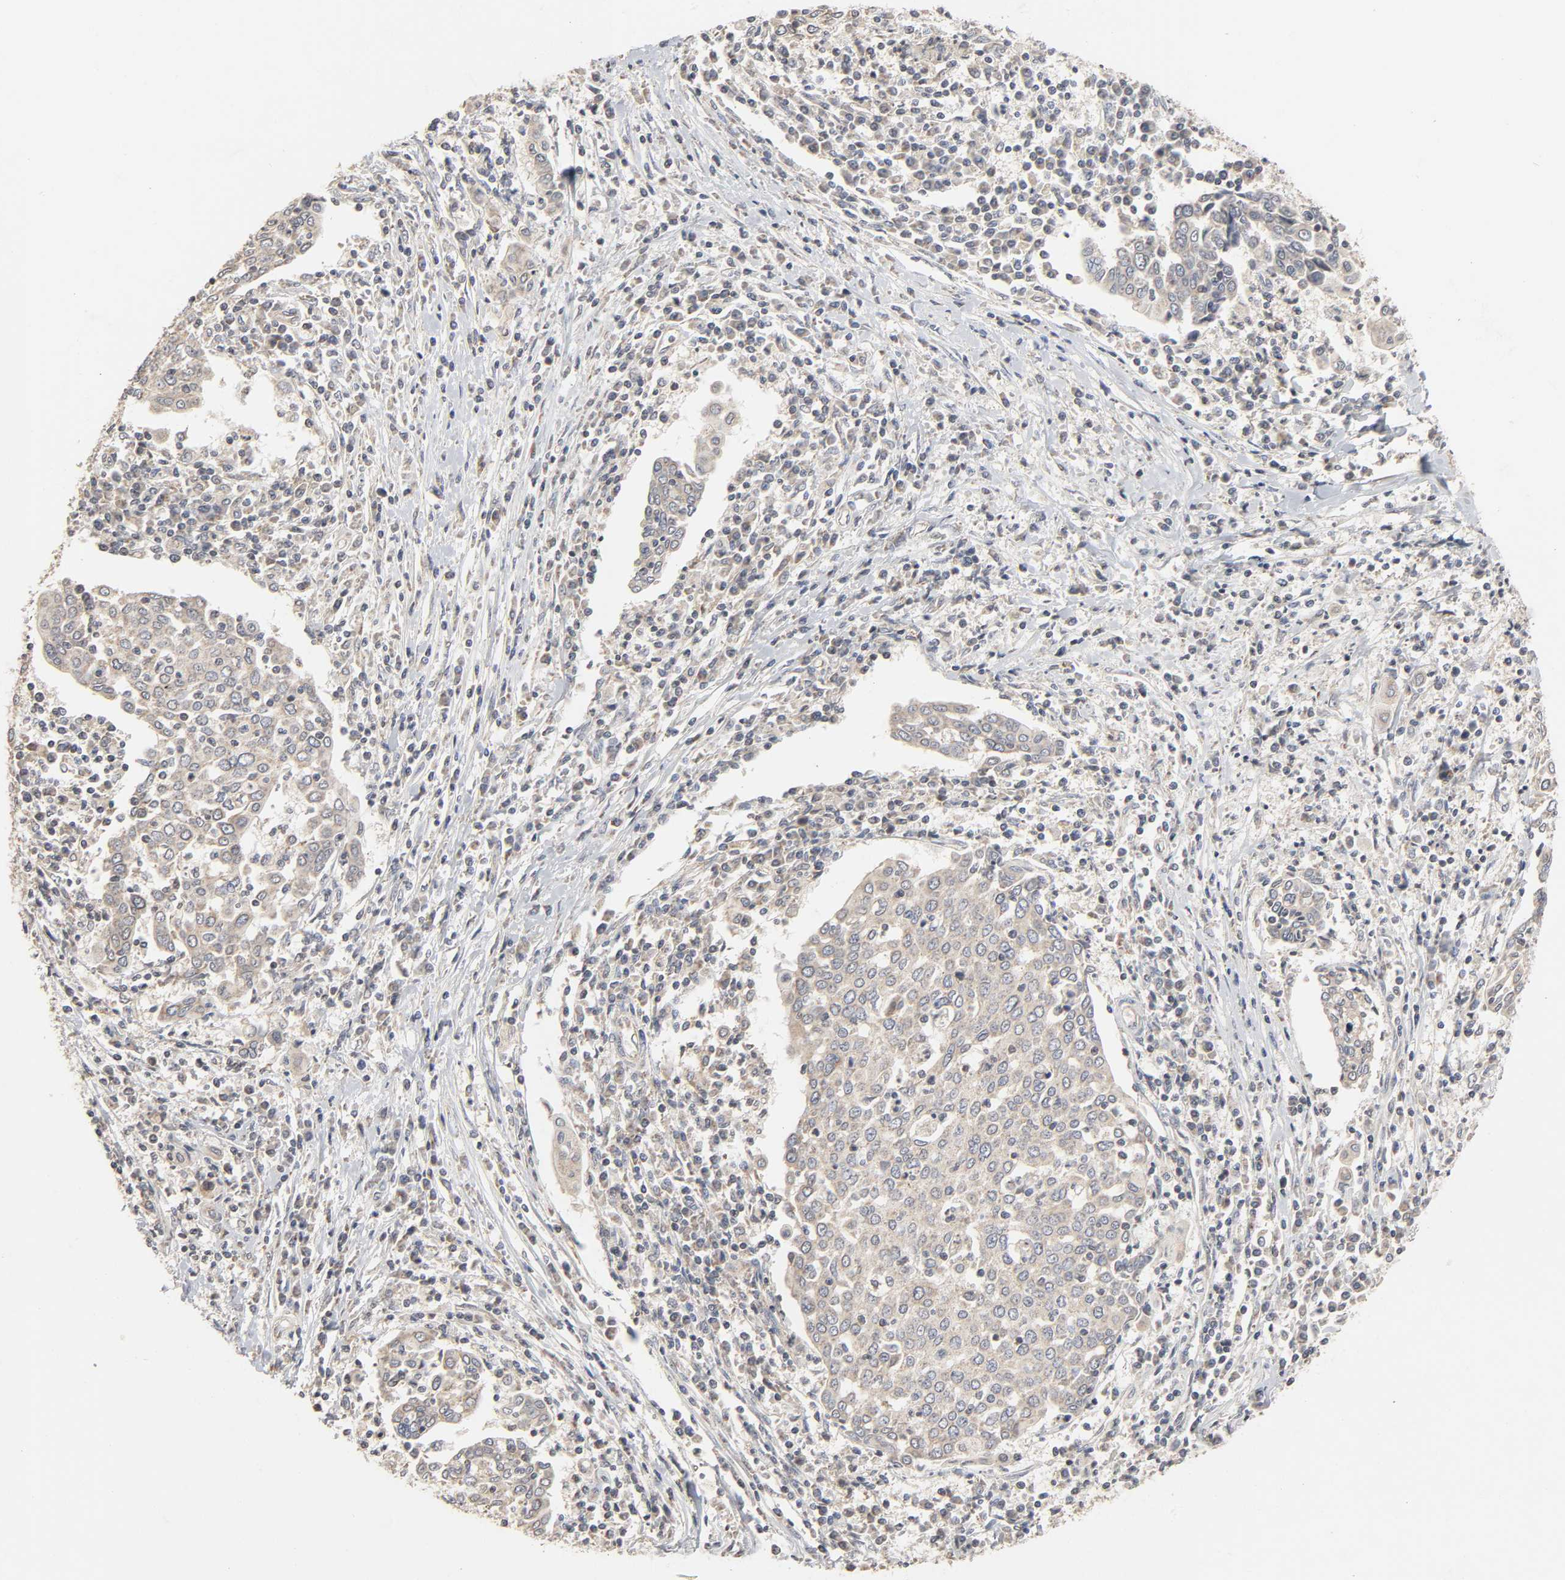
{"staining": {"intensity": "weak", "quantity": ">75%", "location": "cytoplasmic/membranous"}, "tissue": "cervical cancer", "cell_type": "Tumor cells", "image_type": "cancer", "snomed": [{"axis": "morphology", "description": "Squamous cell carcinoma, NOS"}, {"axis": "topography", "description": "Cervix"}], "caption": "Tumor cells reveal low levels of weak cytoplasmic/membranous staining in approximately >75% of cells in cervical squamous cell carcinoma.", "gene": "CLEC4E", "patient": {"sex": "female", "age": 40}}